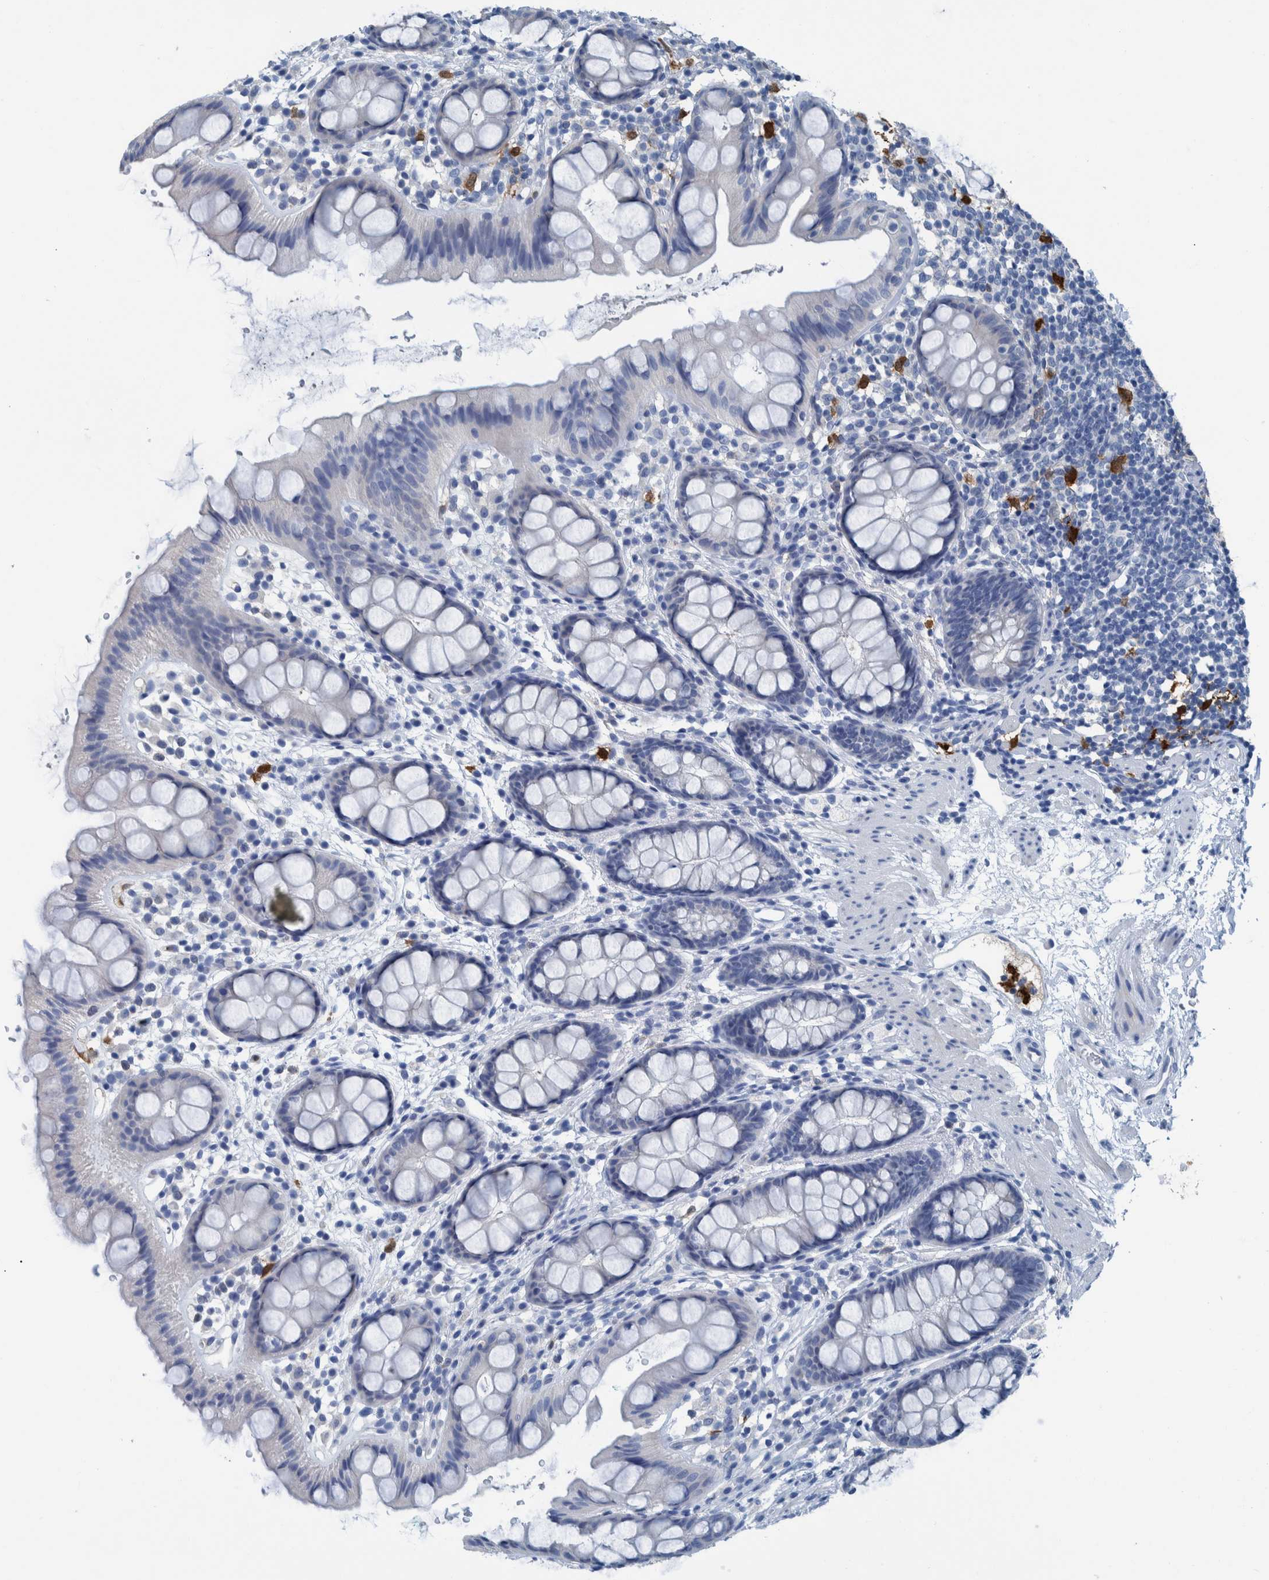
{"staining": {"intensity": "negative", "quantity": "none", "location": "none"}, "tissue": "rectum", "cell_type": "Glandular cells", "image_type": "normal", "snomed": [{"axis": "morphology", "description": "Normal tissue, NOS"}, {"axis": "topography", "description": "Rectum"}], "caption": "A high-resolution micrograph shows IHC staining of normal rectum, which displays no significant positivity in glandular cells.", "gene": "IDO1", "patient": {"sex": "female", "age": 65}}